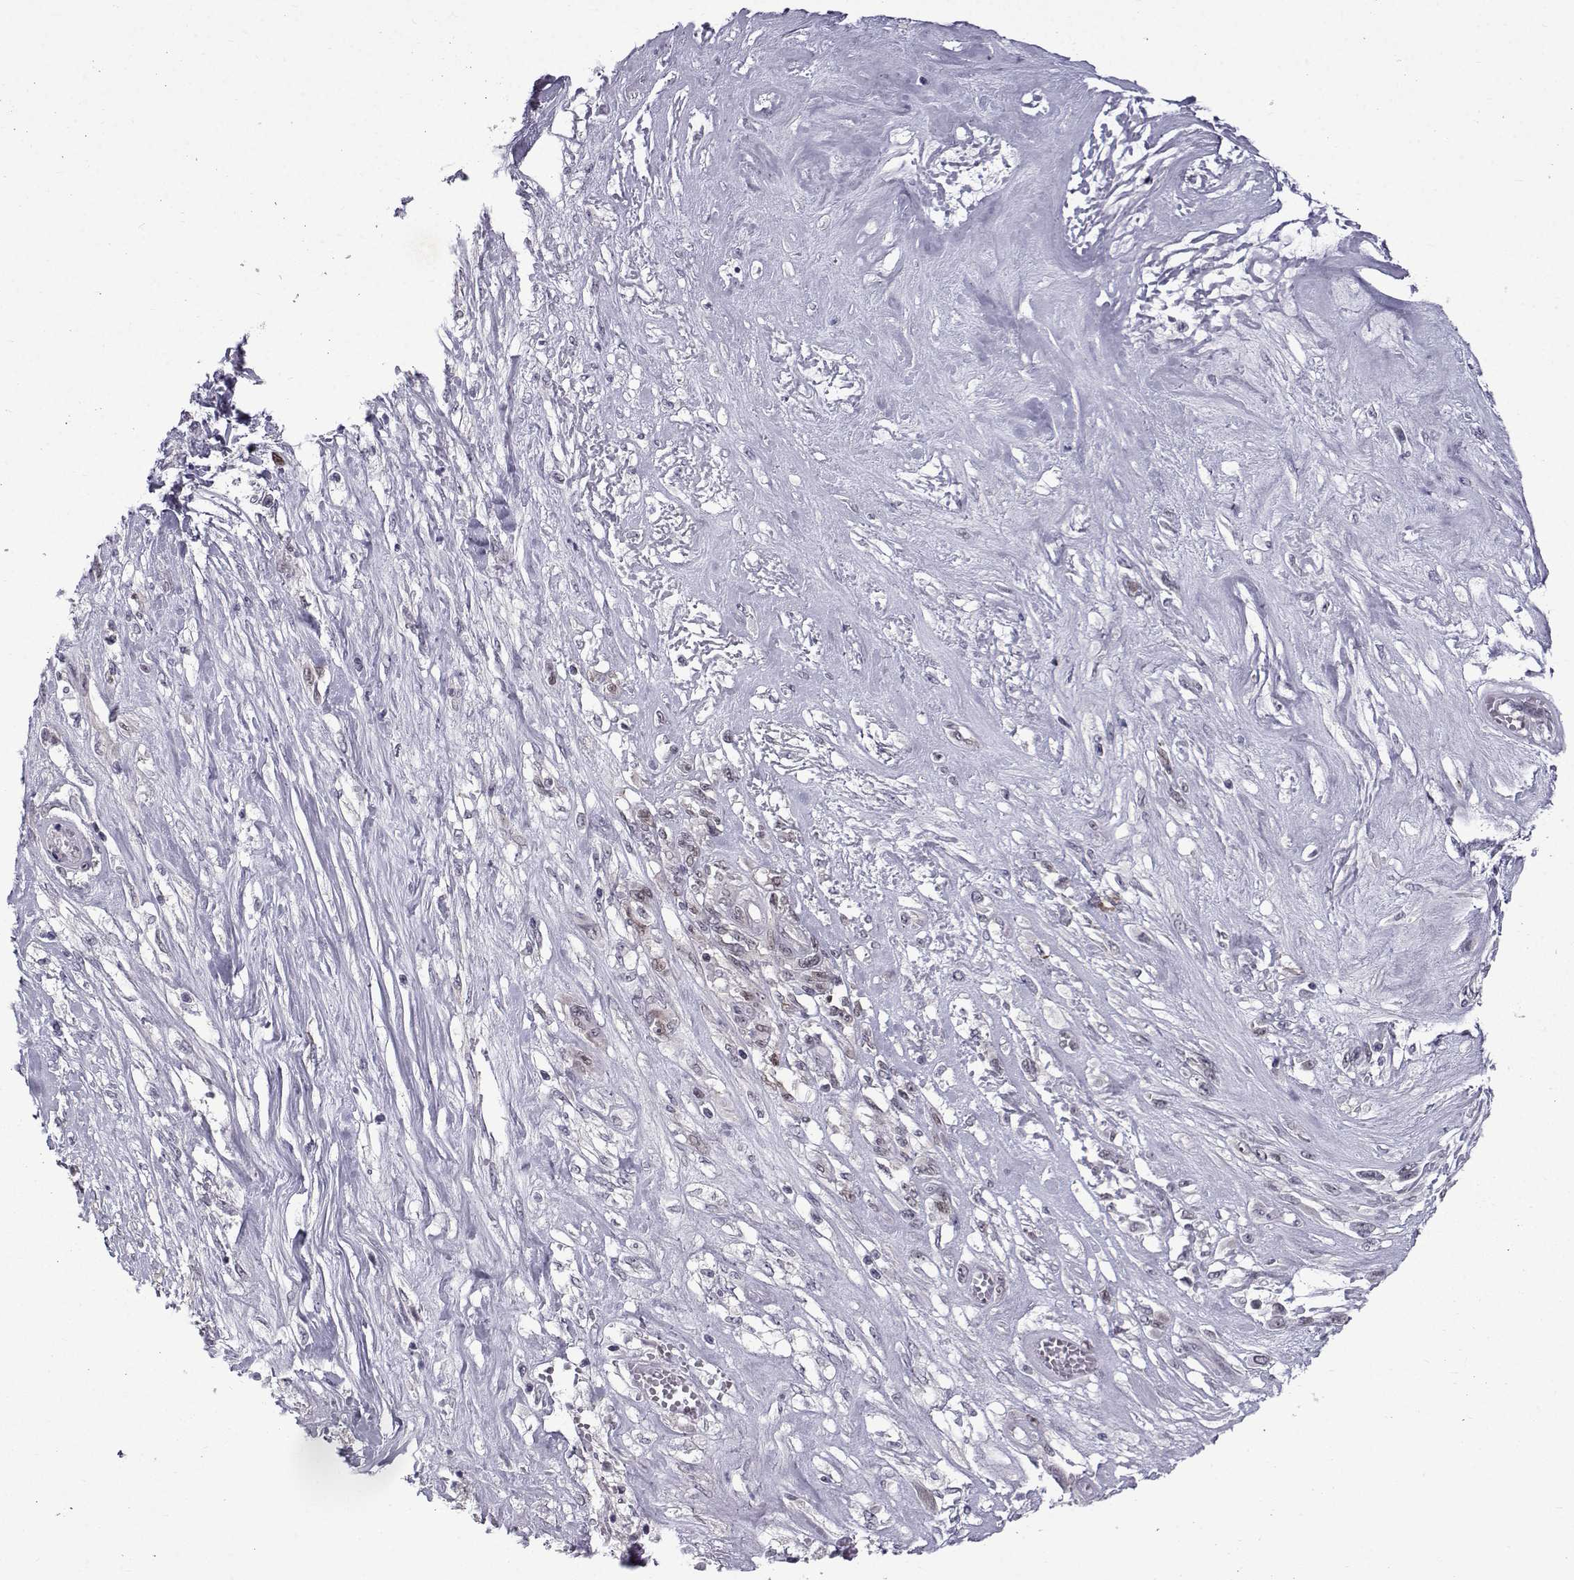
{"staining": {"intensity": "moderate", "quantity": "<25%", "location": "nuclear"}, "tissue": "melanoma", "cell_type": "Tumor cells", "image_type": "cancer", "snomed": [{"axis": "morphology", "description": "Malignant melanoma, NOS"}, {"axis": "topography", "description": "Skin"}], "caption": "Protein expression analysis of human malignant melanoma reveals moderate nuclear staining in approximately <25% of tumor cells. The staining was performed using DAB (3,3'-diaminobenzidine), with brown indicating positive protein expression. Nuclei are stained blue with hematoxylin.", "gene": "RBM24", "patient": {"sex": "female", "age": 91}}